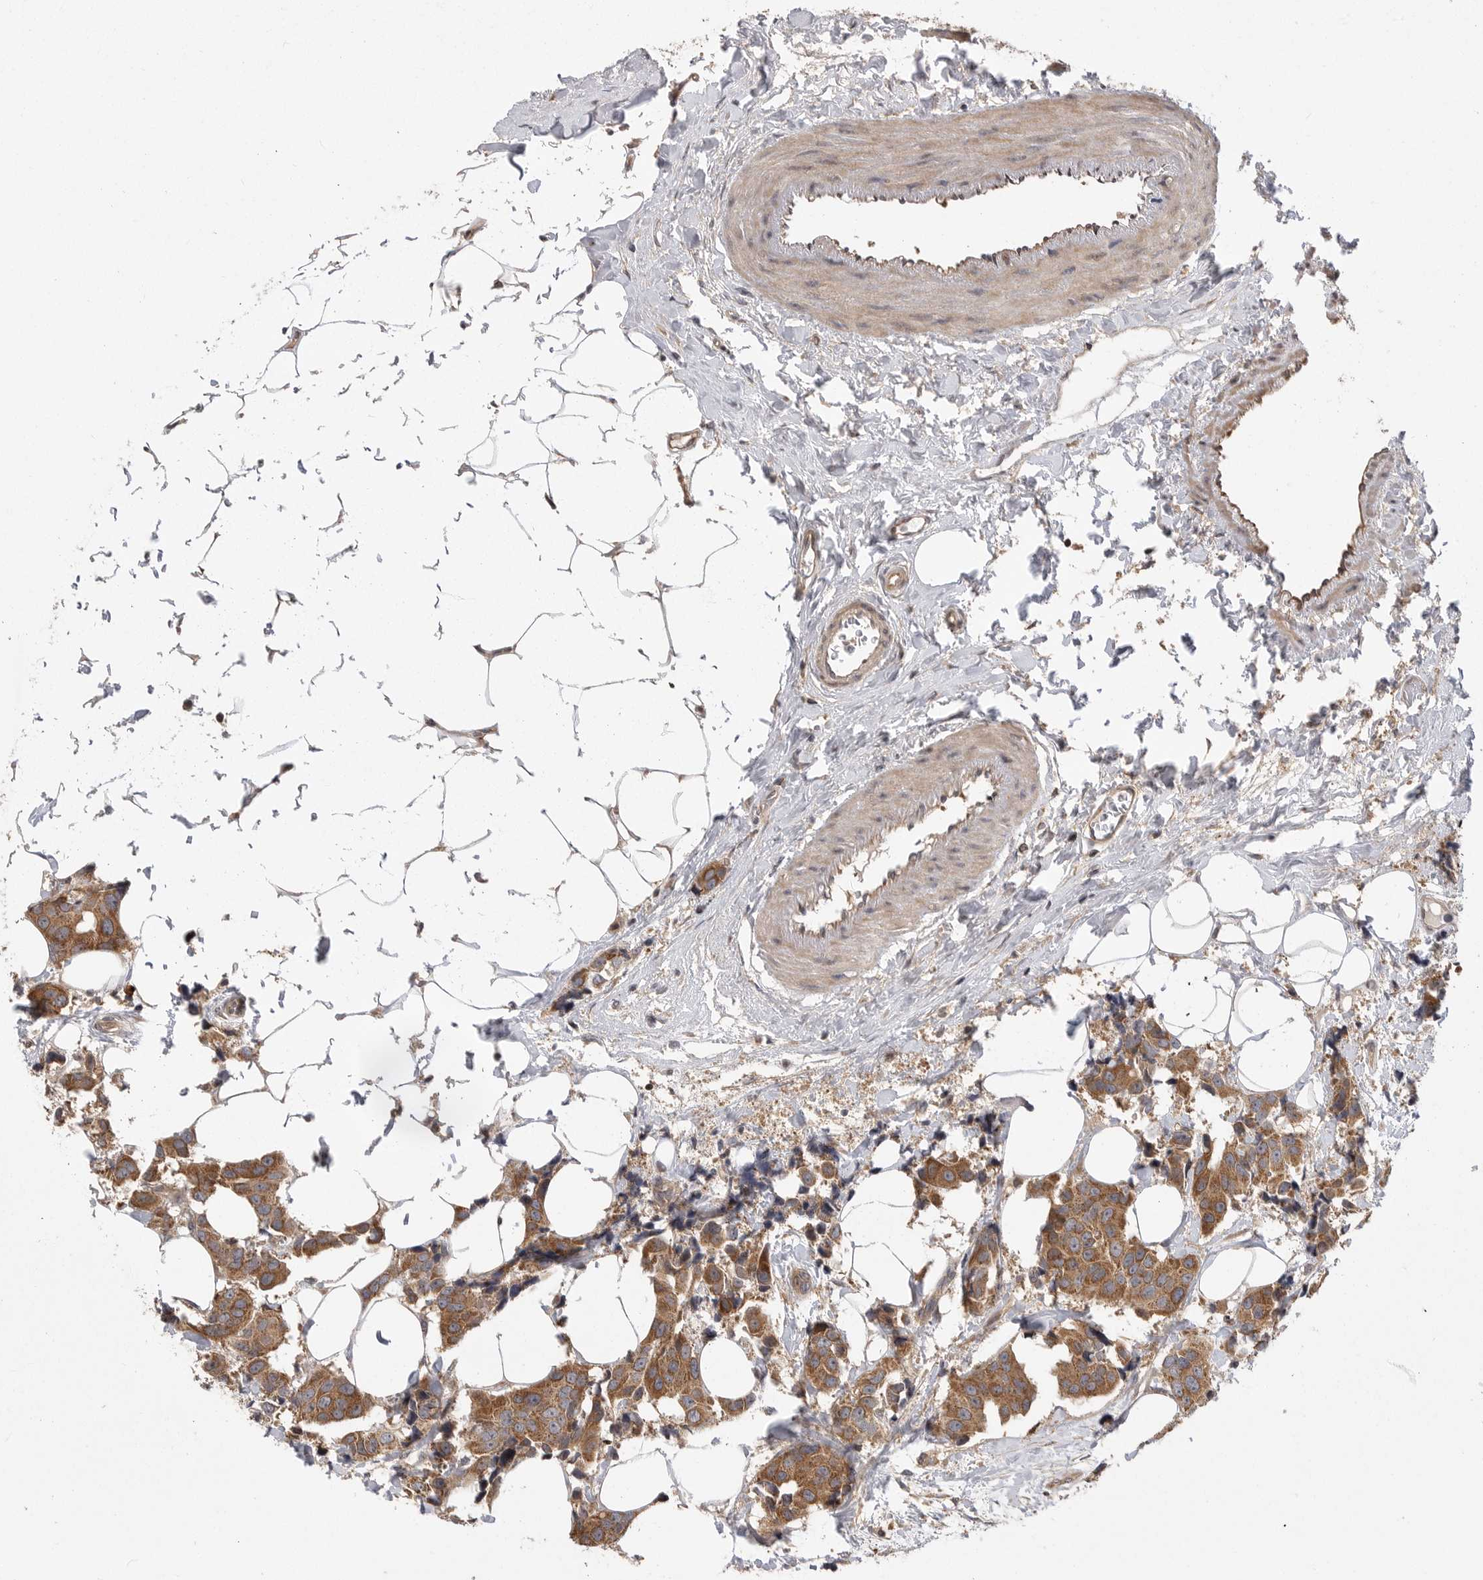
{"staining": {"intensity": "moderate", "quantity": ">75%", "location": "cytoplasmic/membranous"}, "tissue": "breast cancer", "cell_type": "Tumor cells", "image_type": "cancer", "snomed": [{"axis": "morphology", "description": "Normal tissue, NOS"}, {"axis": "morphology", "description": "Duct carcinoma"}, {"axis": "topography", "description": "Breast"}], "caption": "Immunohistochemical staining of breast intraductal carcinoma shows moderate cytoplasmic/membranous protein positivity in about >75% of tumor cells.", "gene": "OXR1", "patient": {"sex": "female", "age": 39}}